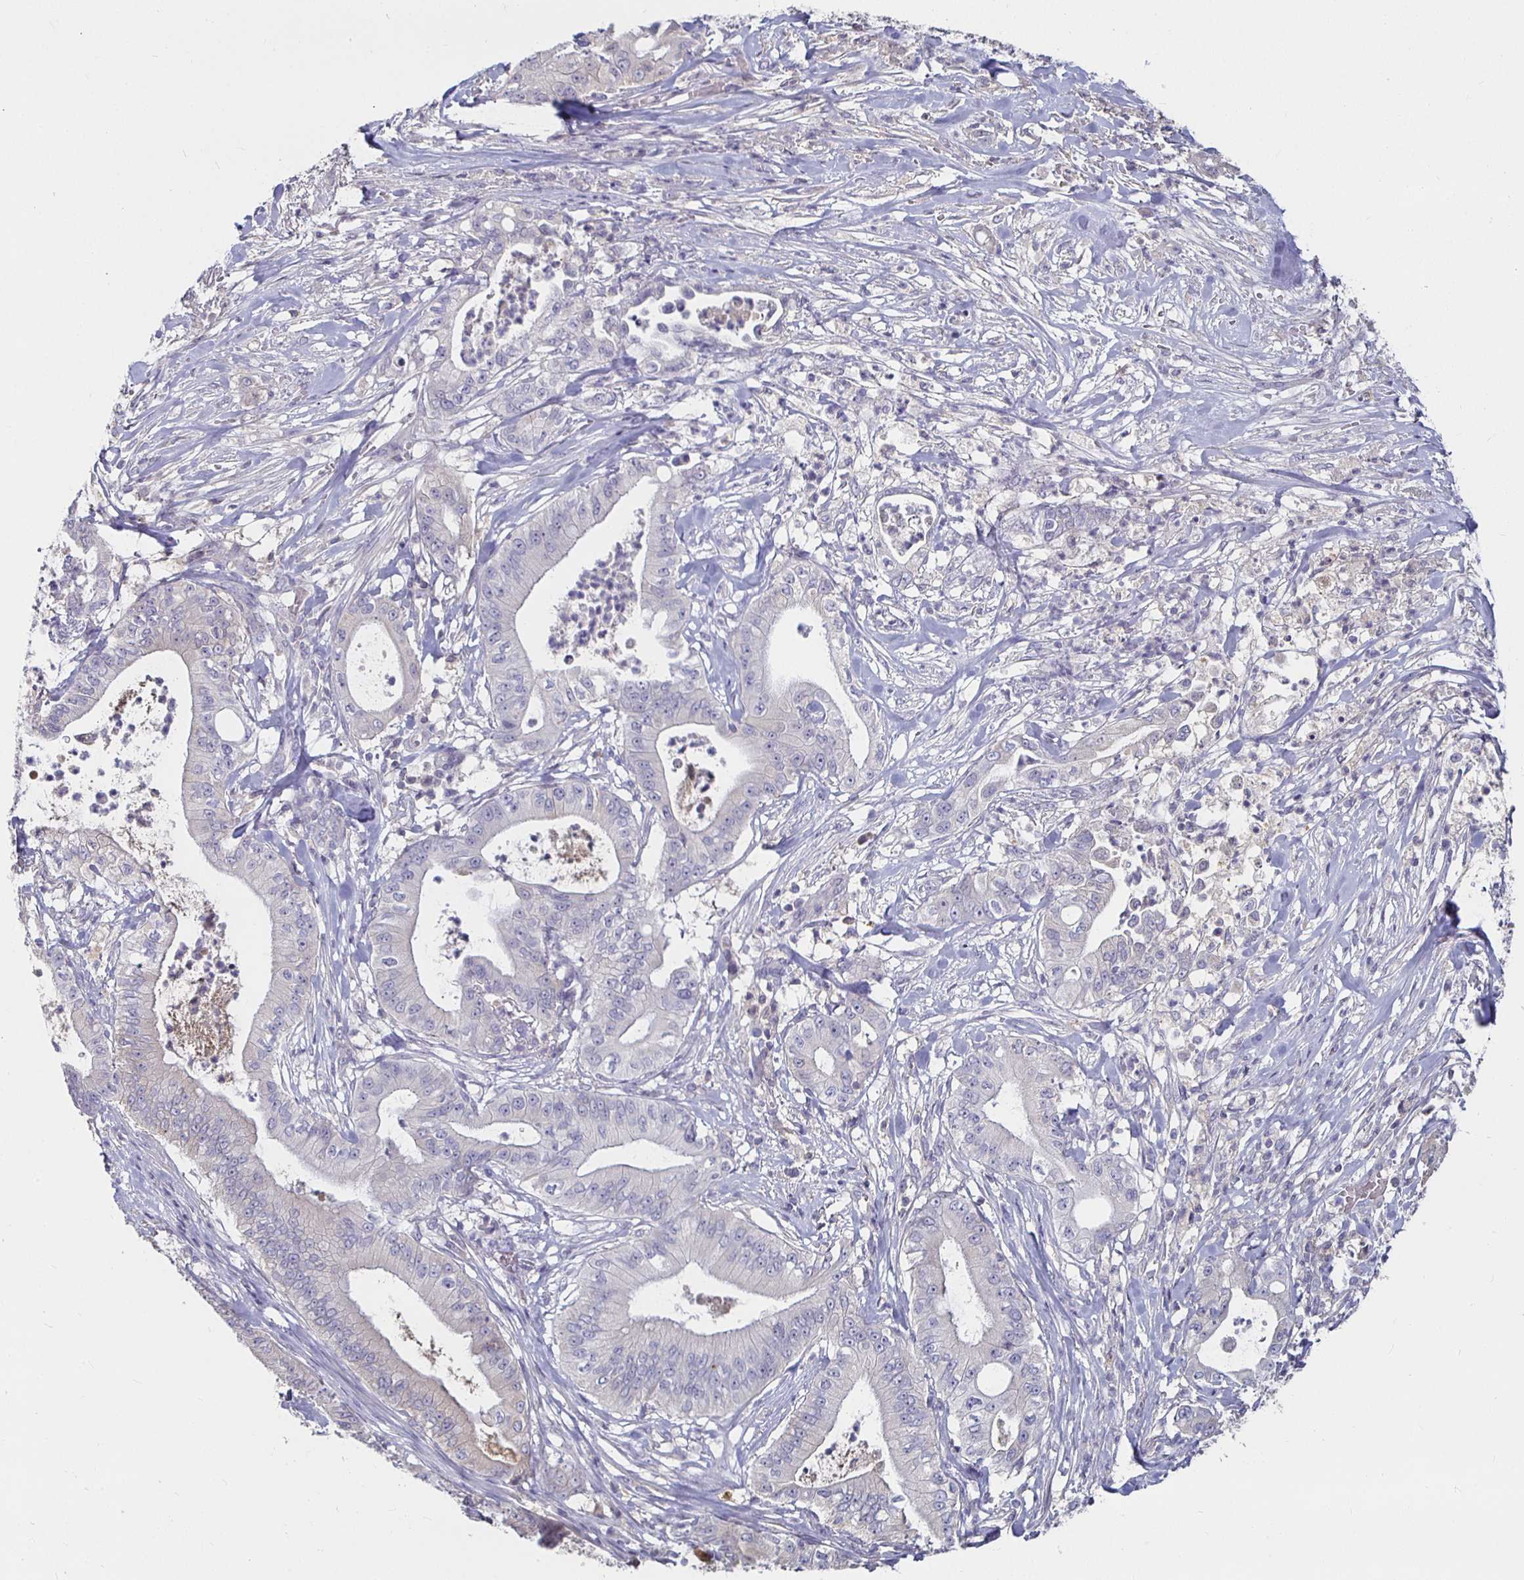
{"staining": {"intensity": "weak", "quantity": "<25%", "location": "cytoplasmic/membranous"}, "tissue": "pancreatic cancer", "cell_type": "Tumor cells", "image_type": "cancer", "snomed": [{"axis": "morphology", "description": "Adenocarcinoma, NOS"}, {"axis": "topography", "description": "Pancreas"}], "caption": "Immunohistochemical staining of pancreatic cancer reveals no significant staining in tumor cells.", "gene": "RNF144B", "patient": {"sex": "male", "age": 71}}